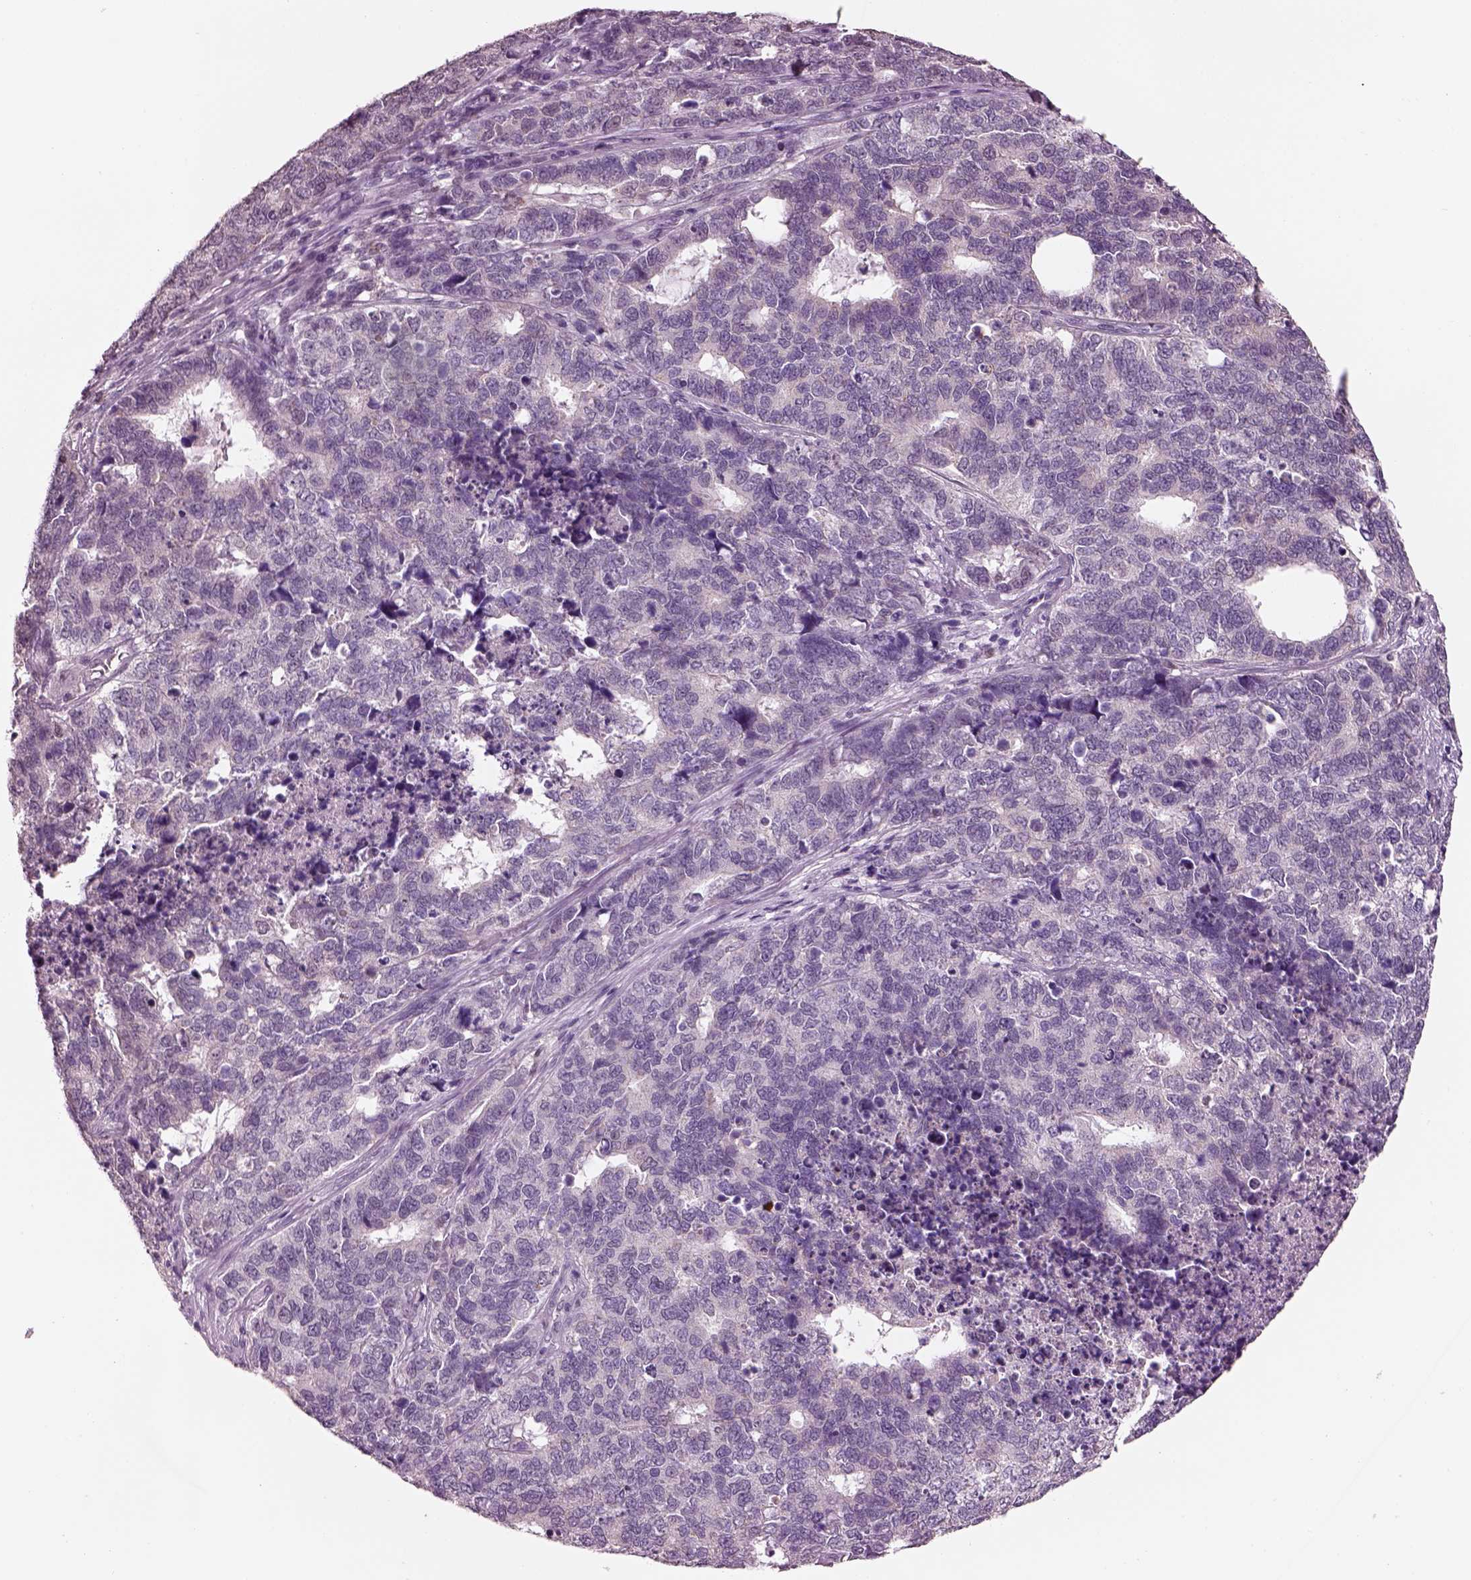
{"staining": {"intensity": "negative", "quantity": "none", "location": "none"}, "tissue": "cervical cancer", "cell_type": "Tumor cells", "image_type": "cancer", "snomed": [{"axis": "morphology", "description": "Squamous cell carcinoma, NOS"}, {"axis": "topography", "description": "Cervix"}], "caption": "This is an immunohistochemistry (IHC) photomicrograph of cervical cancer (squamous cell carcinoma). There is no positivity in tumor cells.", "gene": "ELSPBP1", "patient": {"sex": "female", "age": 63}}